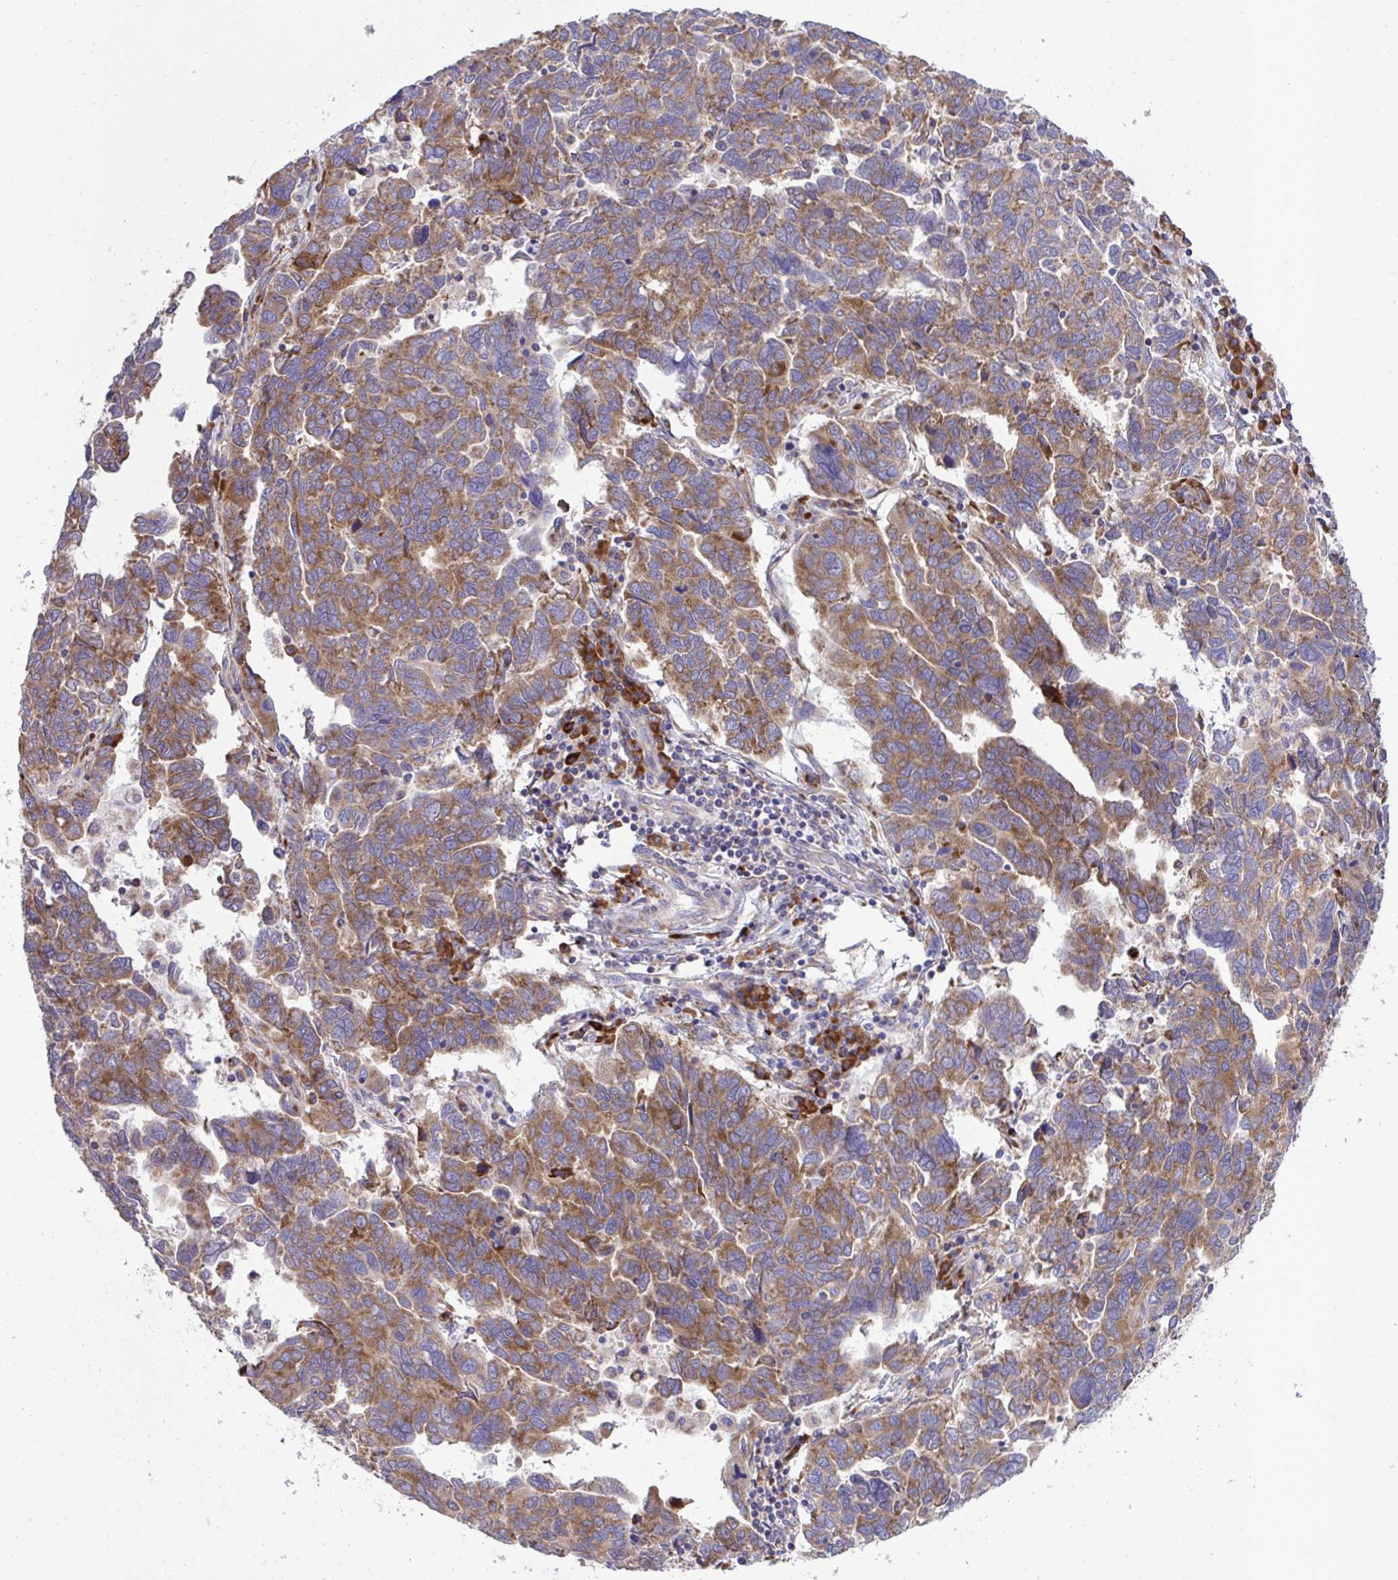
{"staining": {"intensity": "moderate", "quantity": ">75%", "location": "cytoplasmic/membranous"}, "tissue": "ovarian cancer", "cell_type": "Tumor cells", "image_type": "cancer", "snomed": [{"axis": "morphology", "description": "Cystadenocarcinoma, serous, NOS"}, {"axis": "topography", "description": "Ovary"}], "caption": "This photomicrograph demonstrates immunohistochemistry (IHC) staining of ovarian serous cystadenocarcinoma, with medium moderate cytoplasmic/membranous expression in about >75% of tumor cells.", "gene": "RPS15", "patient": {"sex": "female", "age": 64}}